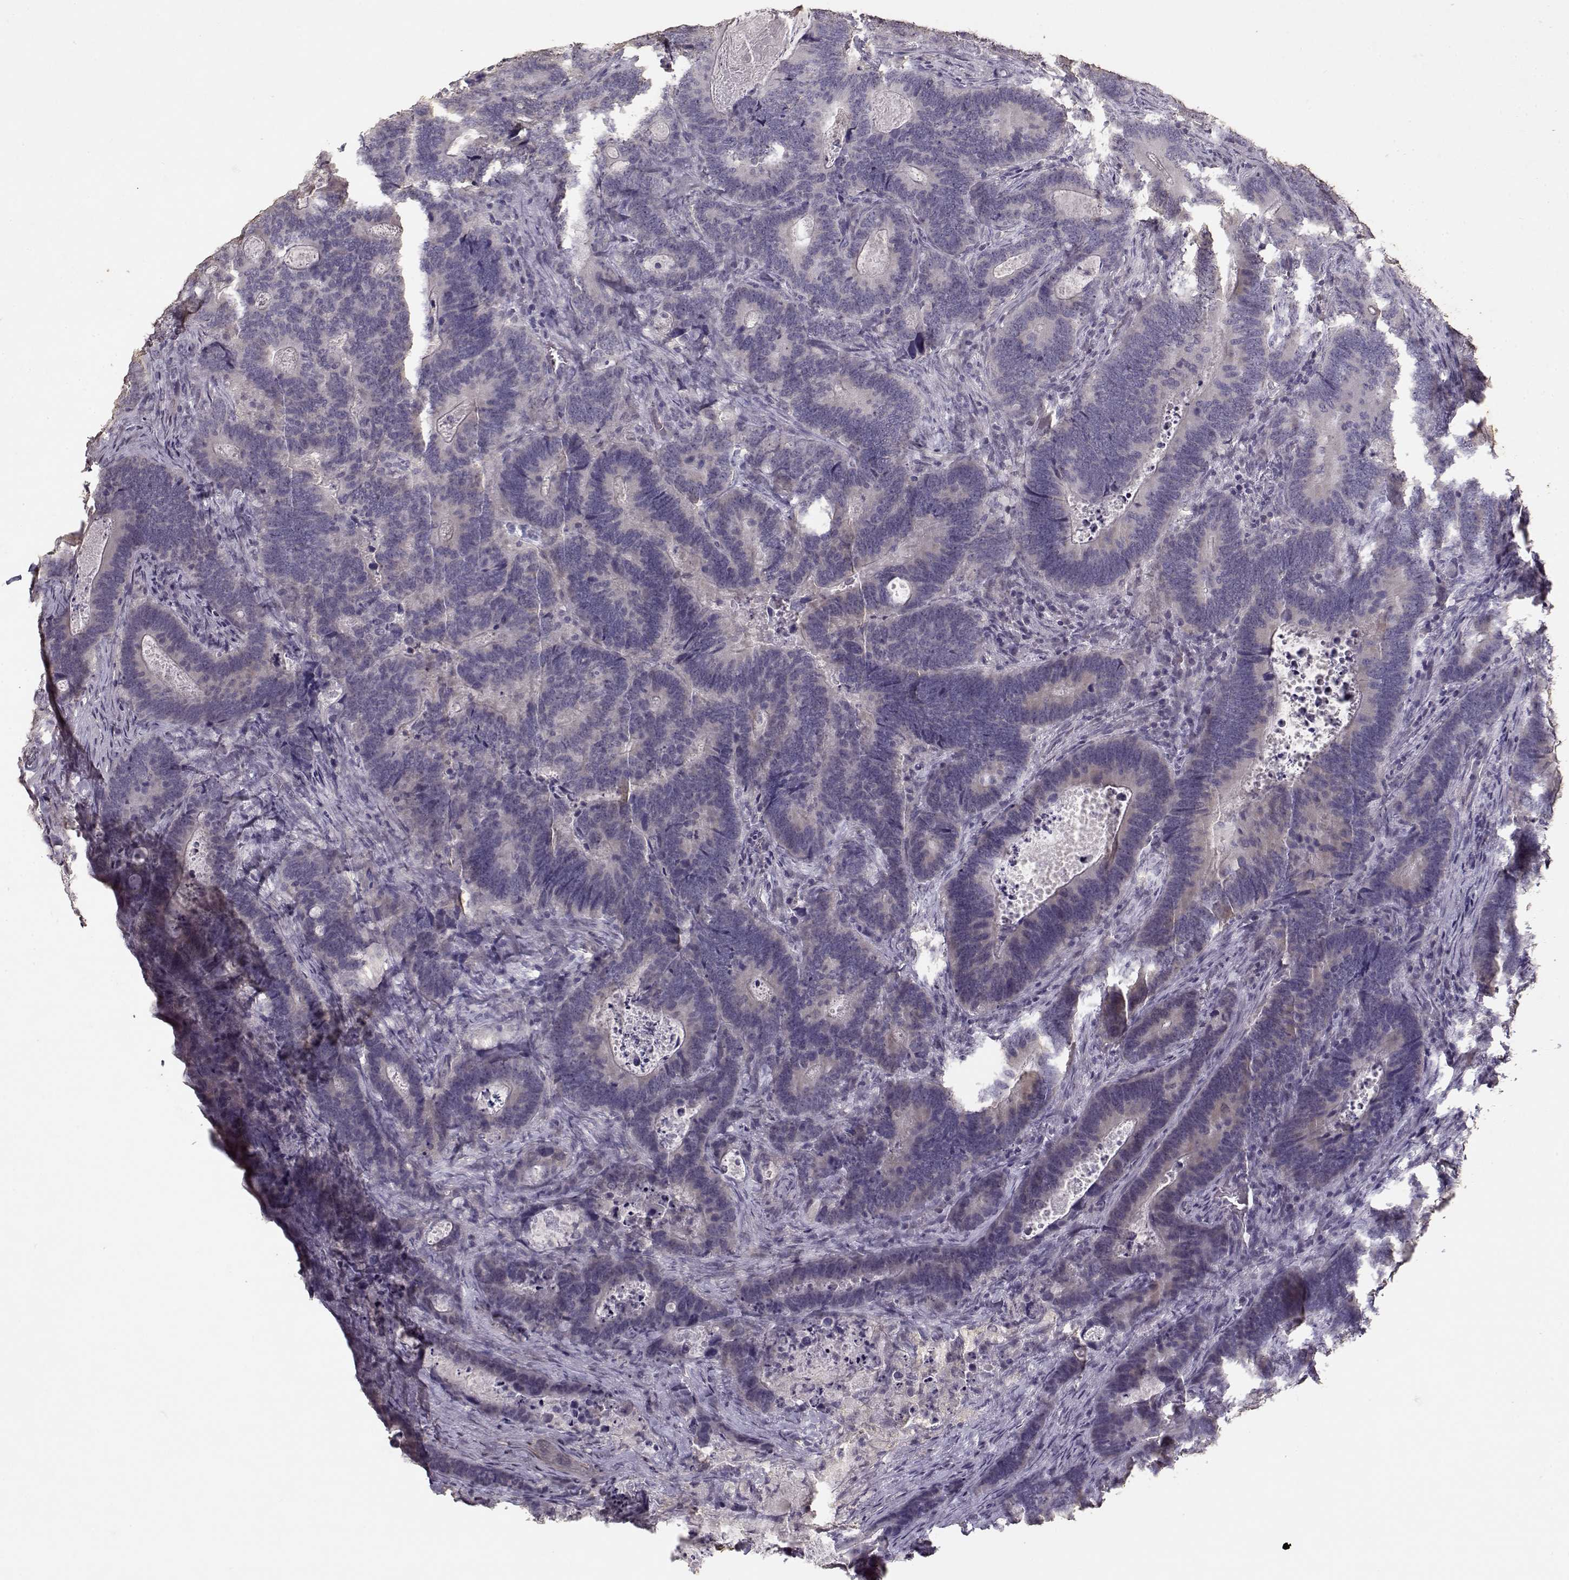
{"staining": {"intensity": "negative", "quantity": "none", "location": "none"}, "tissue": "colorectal cancer", "cell_type": "Tumor cells", "image_type": "cancer", "snomed": [{"axis": "morphology", "description": "Adenocarcinoma, NOS"}, {"axis": "topography", "description": "Colon"}], "caption": "DAB (3,3'-diaminobenzidine) immunohistochemical staining of human colorectal cancer (adenocarcinoma) exhibits no significant expression in tumor cells.", "gene": "UROC1", "patient": {"sex": "female", "age": 82}}